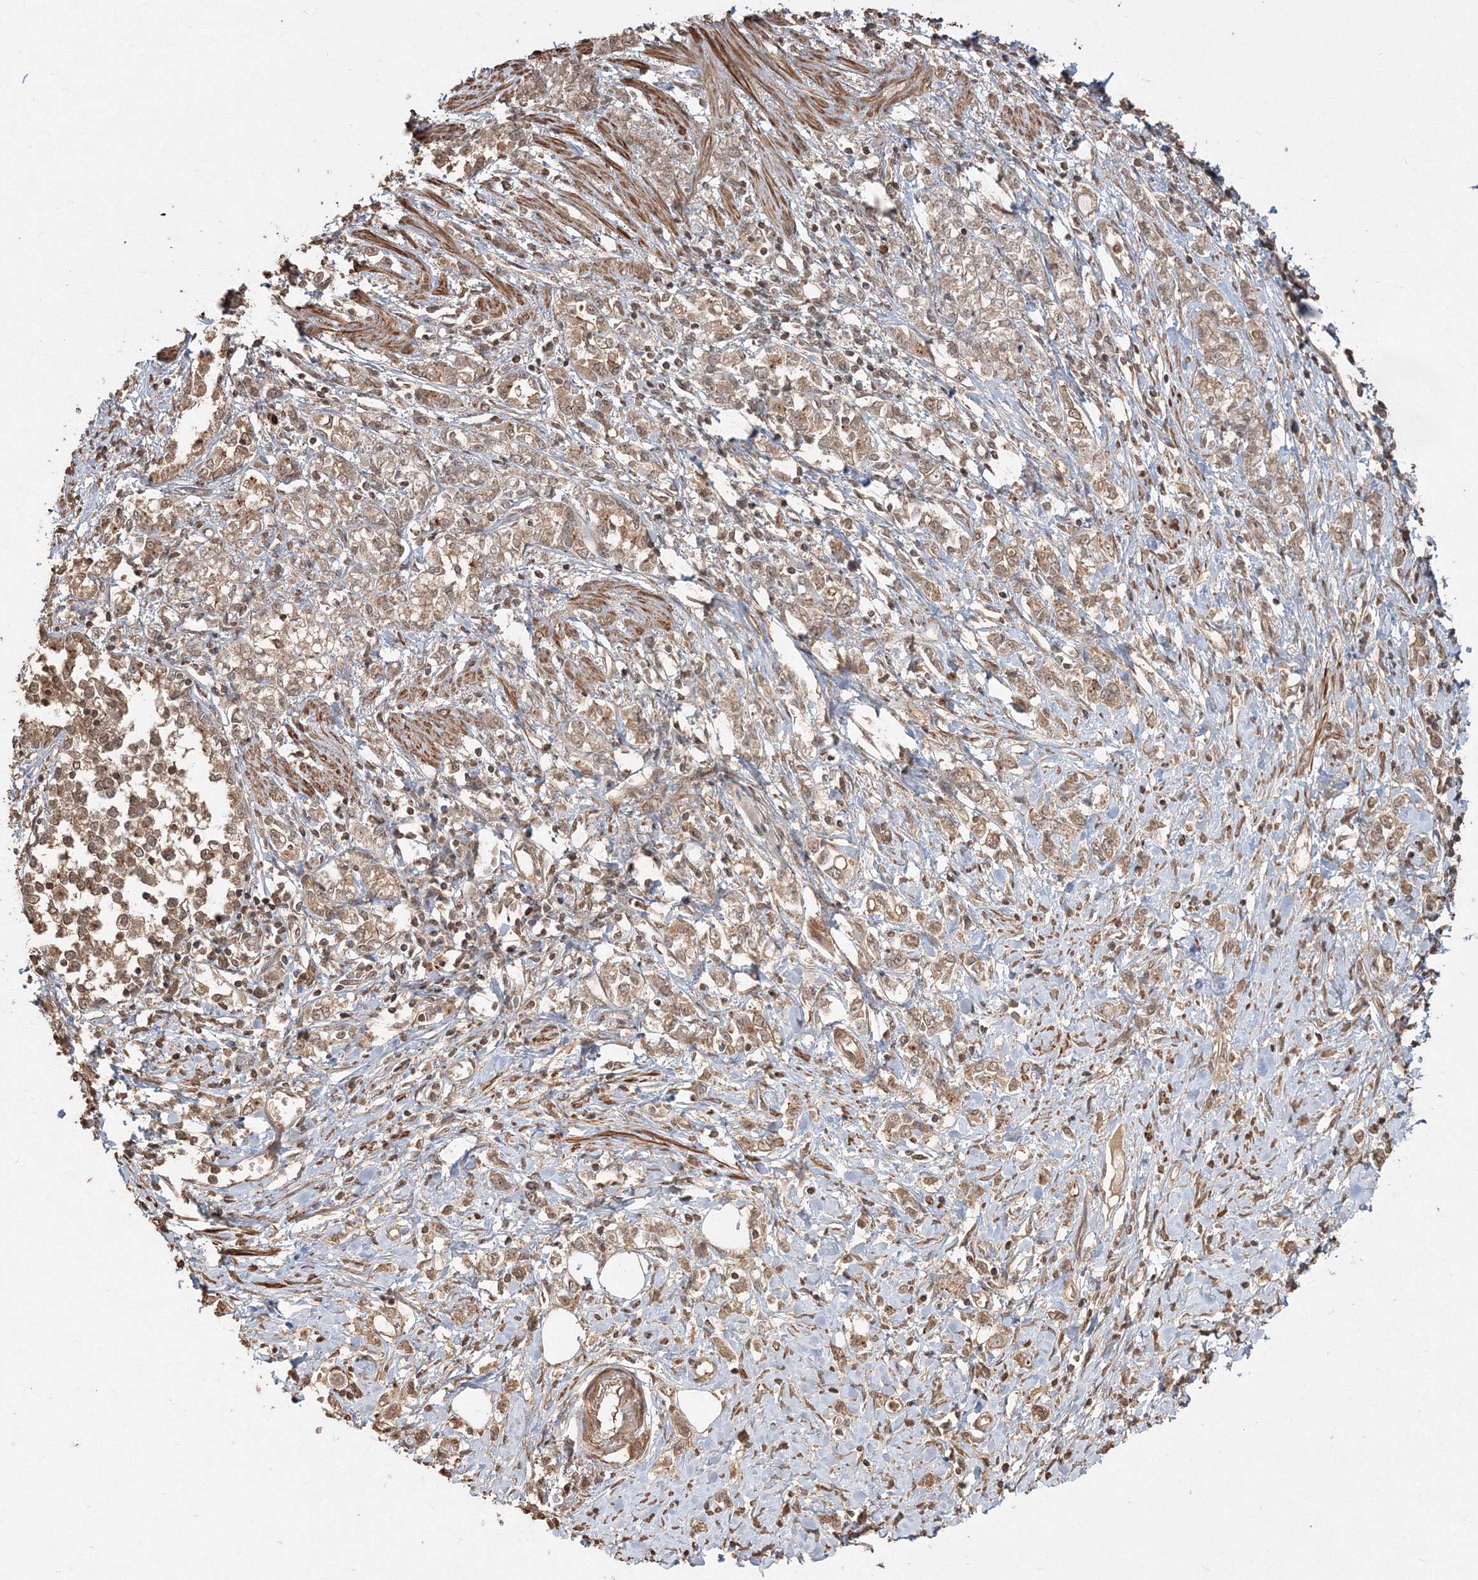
{"staining": {"intensity": "moderate", "quantity": ">75%", "location": "cytoplasmic/membranous"}, "tissue": "stomach cancer", "cell_type": "Tumor cells", "image_type": "cancer", "snomed": [{"axis": "morphology", "description": "Adenocarcinoma, NOS"}, {"axis": "topography", "description": "Stomach"}], "caption": "Immunohistochemistry staining of stomach adenocarcinoma, which exhibits medium levels of moderate cytoplasmic/membranous positivity in about >75% of tumor cells indicating moderate cytoplasmic/membranous protein positivity. The staining was performed using DAB (brown) for protein detection and nuclei were counterstained in hematoxylin (blue).", "gene": "CCDC122", "patient": {"sex": "female", "age": 76}}